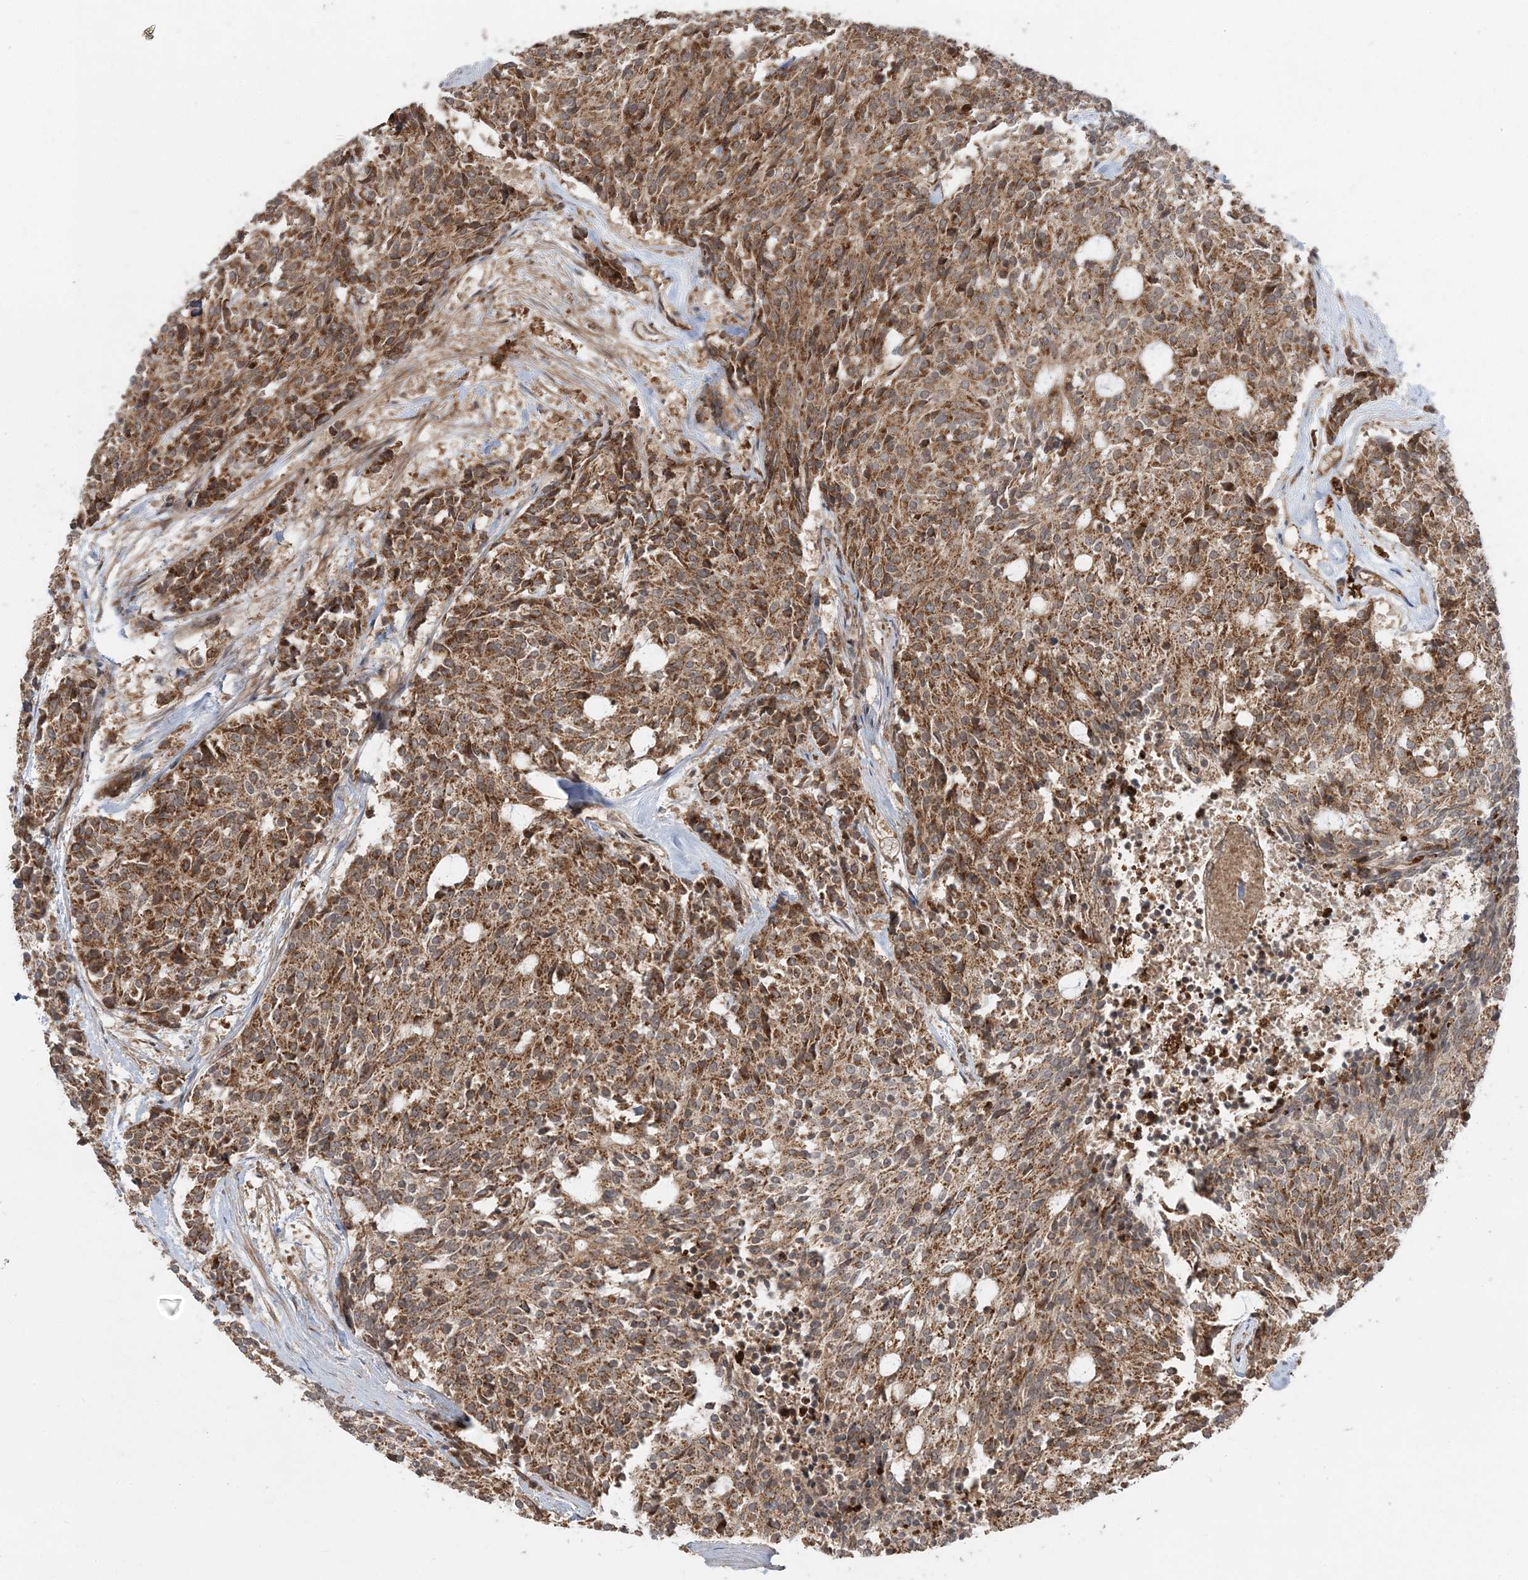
{"staining": {"intensity": "moderate", "quantity": ">75%", "location": "cytoplasmic/membranous"}, "tissue": "carcinoid", "cell_type": "Tumor cells", "image_type": "cancer", "snomed": [{"axis": "morphology", "description": "Carcinoid, malignant, NOS"}, {"axis": "topography", "description": "Pancreas"}], "caption": "An image of human malignant carcinoid stained for a protein exhibits moderate cytoplasmic/membranous brown staining in tumor cells.", "gene": "LRPPRC", "patient": {"sex": "female", "age": 54}}